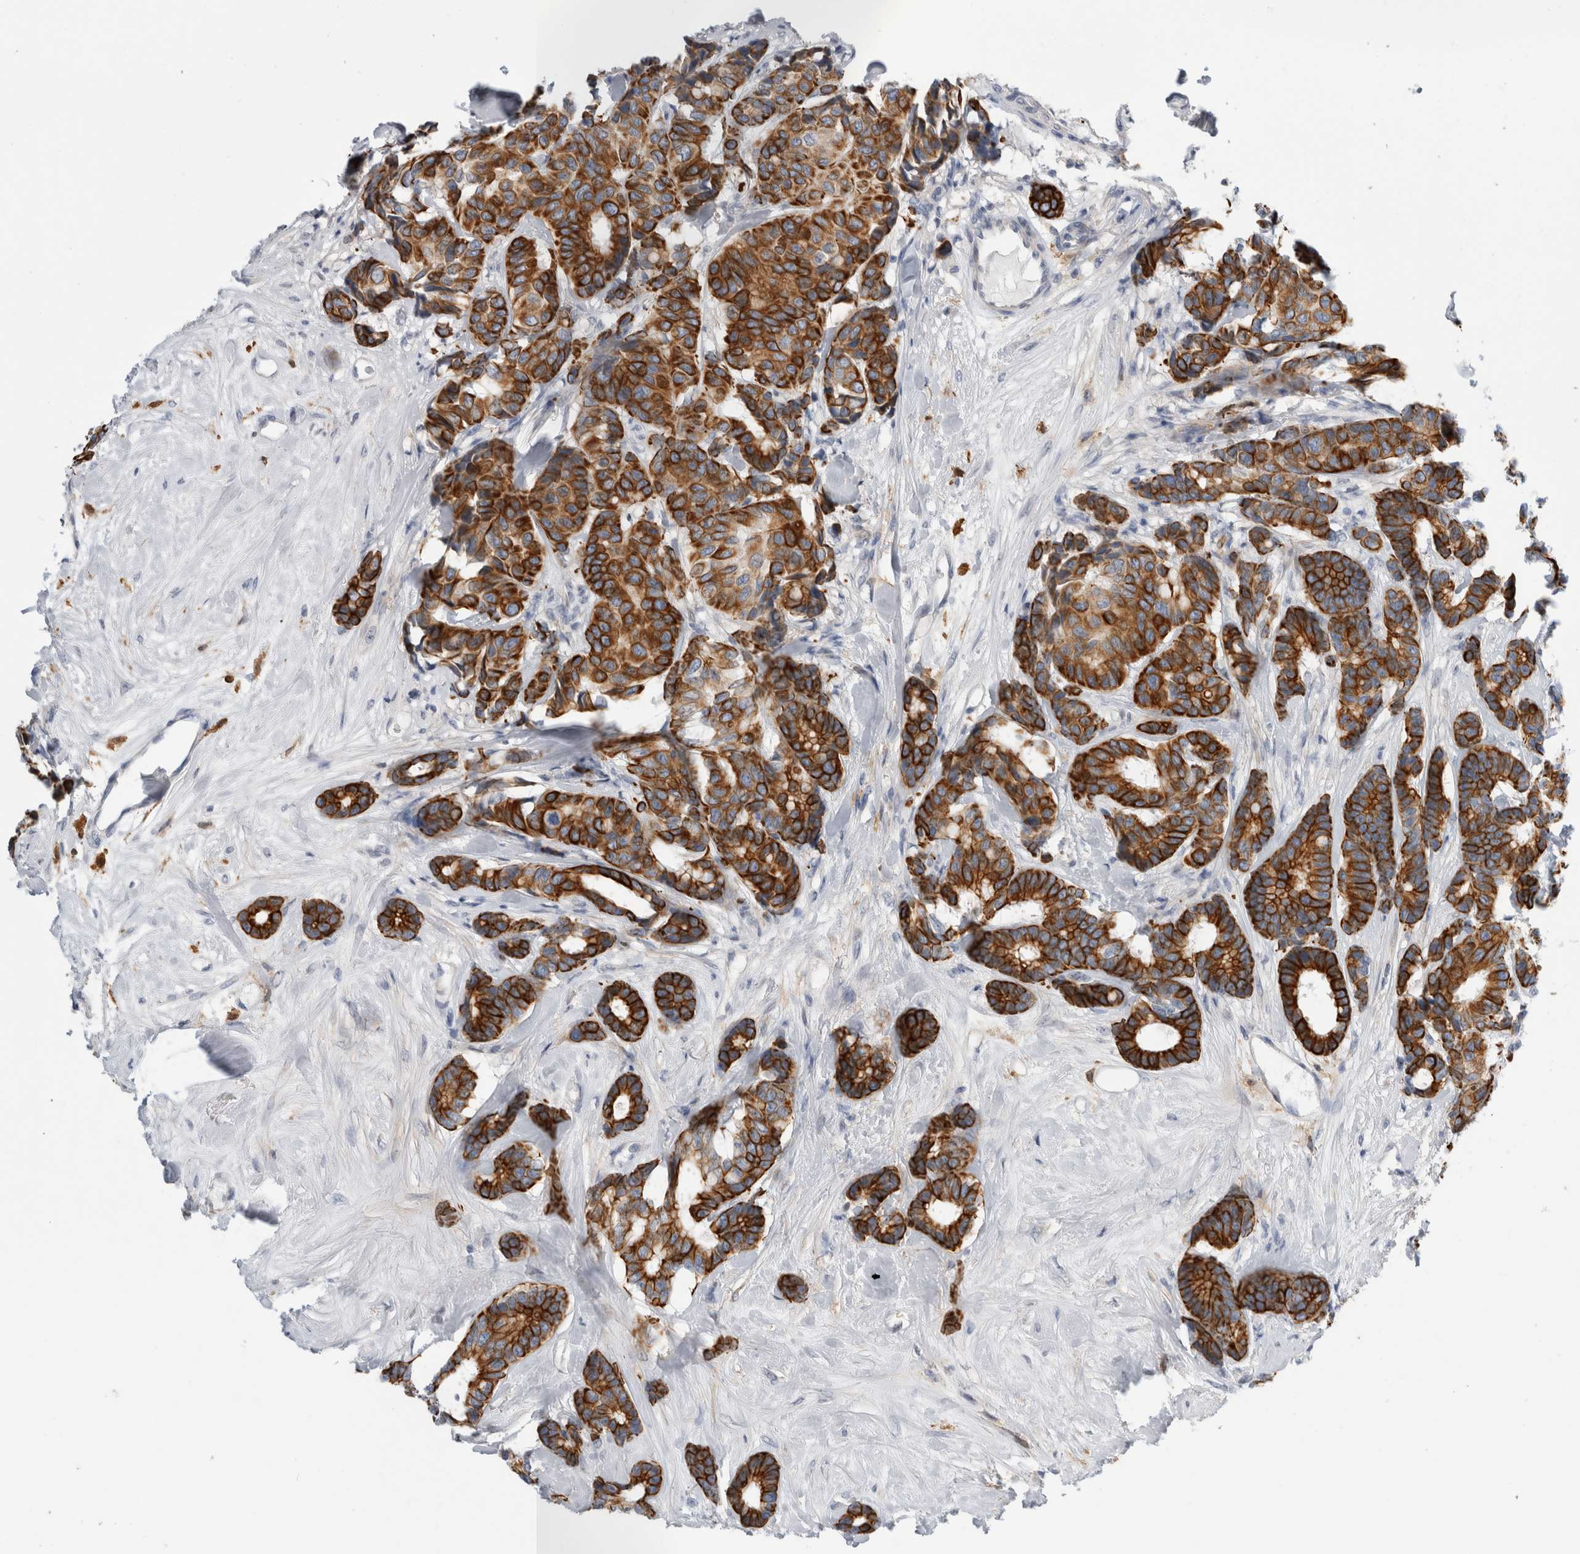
{"staining": {"intensity": "strong", "quantity": ">75%", "location": "cytoplasmic/membranous"}, "tissue": "breast cancer", "cell_type": "Tumor cells", "image_type": "cancer", "snomed": [{"axis": "morphology", "description": "Duct carcinoma"}, {"axis": "topography", "description": "Breast"}], "caption": "This is an image of immunohistochemistry staining of breast cancer (intraductal carcinoma), which shows strong staining in the cytoplasmic/membranous of tumor cells.", "gene": "SLC20A2", "patient": {"sex": "female", "age": 87}}